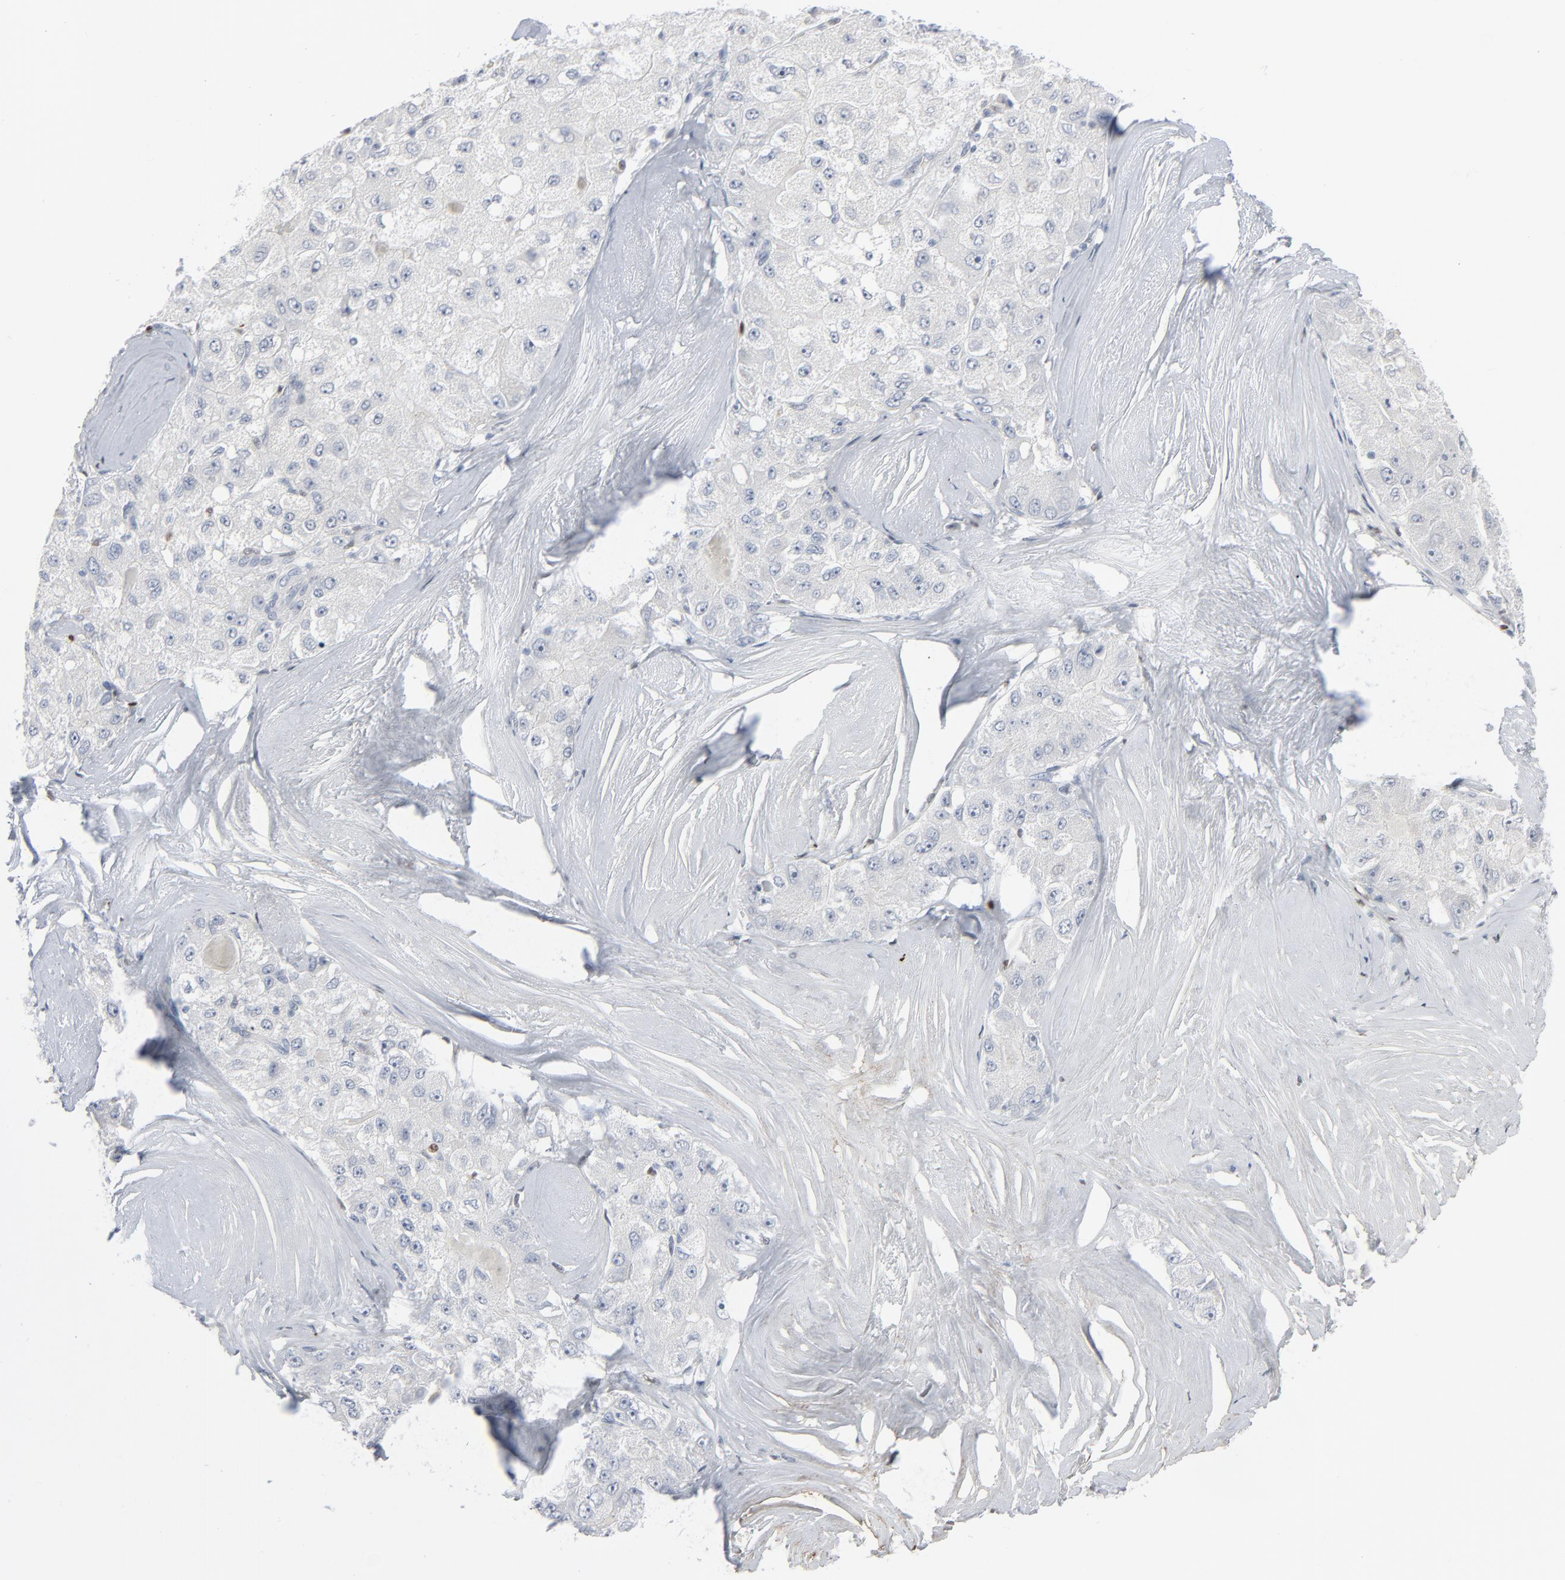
{"staining": {"intensity": "negative", "quantity": "none", "location": "none"}, "tissue": "liver cancer", "cell_type": "Tumor cells", "image_type": "cancer", "snomed": [{"axis": "morphology", "description": "Carcinoma, Hepatocellular, NOS"}, {"axis": "topography", "description": "Liver"}], "caption": "The histopathology image exhibits no significant staining in tumor cells of liver hepatocellular carcinoma. (Stains: DAB immunohistochemistry (IHC) with hematoxylin counter stain, Microscopy: brightfield microscopy at high magnification).", "gene": "MITF", "patient": {"sex": "male", "age": 80}}